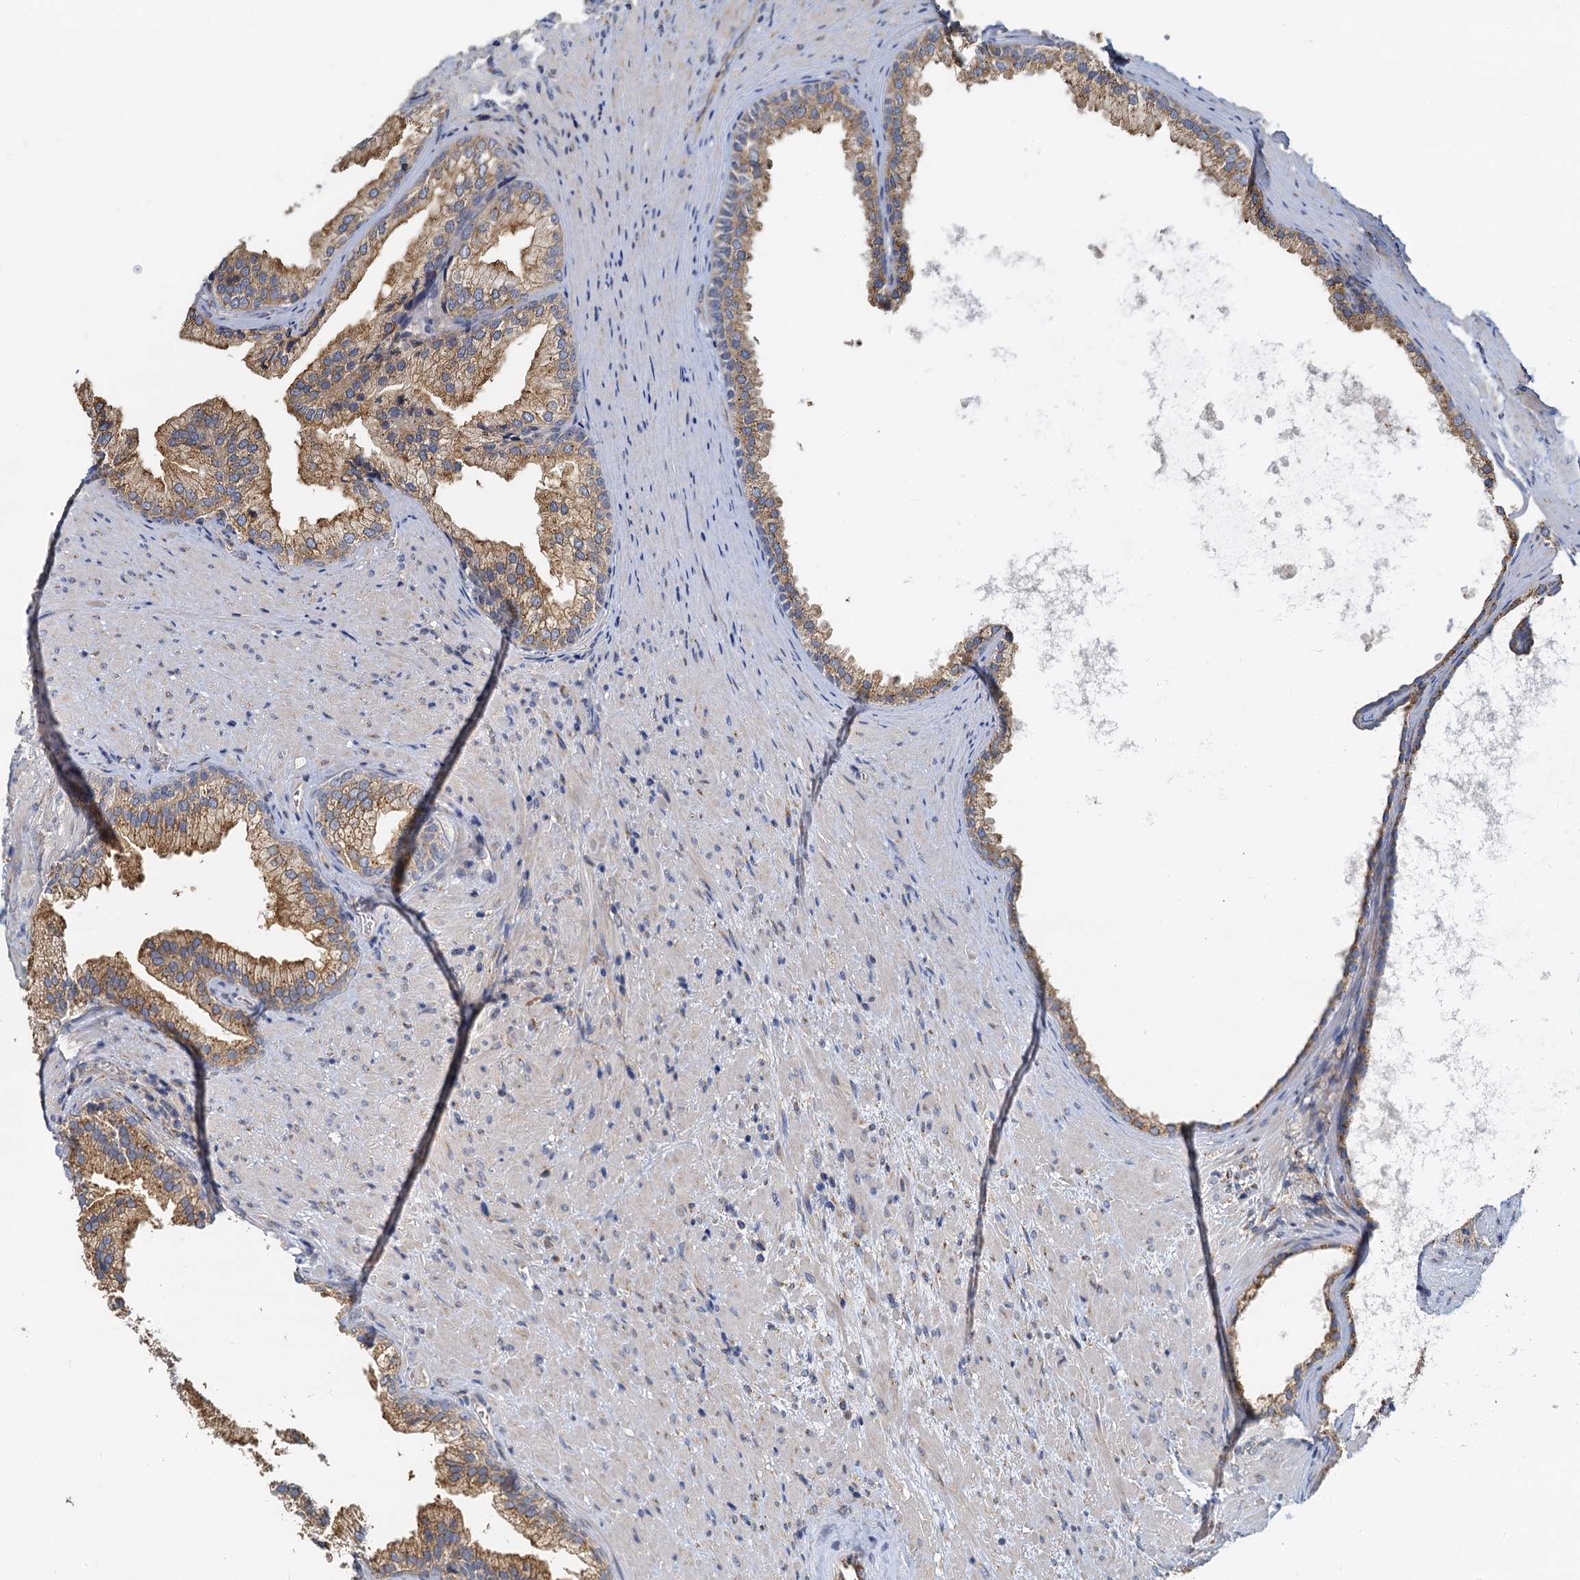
{"staining": {"intensity": "moderate", "quantity": ">75%", "location": "cytoplasmic/membranous"}, "tissue": "prostate", "cell_type": "Glandular cells", "image_type": "normal", "snomed": [{"axis": "morphology", "description": "Normal tissue, NOS"}, {"axis": "topography", "description": "Prostate"}], "caption": "Immunohistochemistry (IHC) histopathology image of normal prostate stained for a protein (brown), which reveals medium levels of moderate cytoplasmic/membranous positivity in approximately >75% of glandular cells.", "gene": "NKAPD1", "patient": {"sex": "male", "age": 76}}